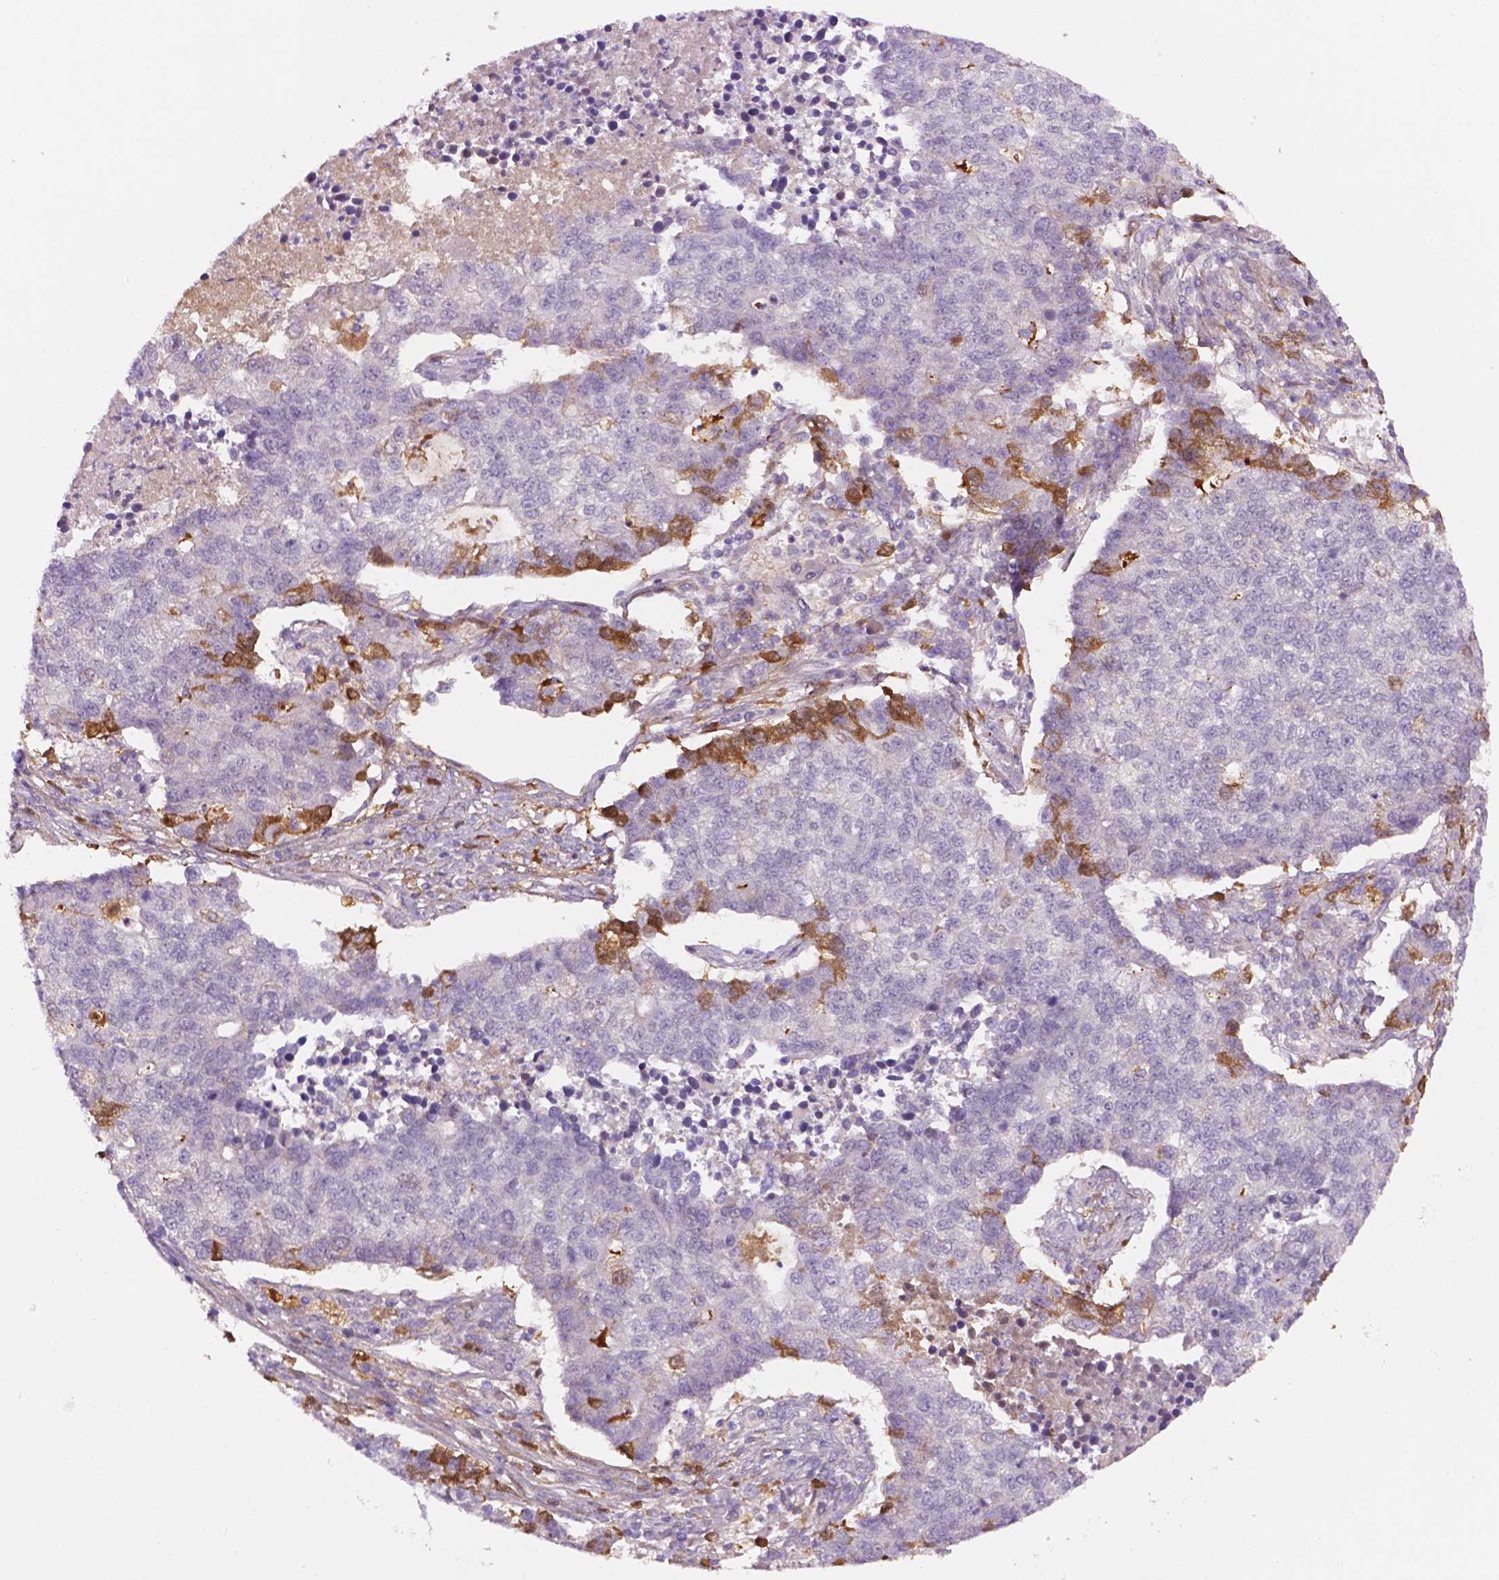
{"staining": {"intensity": "strong", "quantity": "<25%", "location": "cytoplasmic/membranous"}, "tissue": "lung cancer", "cell_type": "Tumor cells", "image_type": "cancer", "snomed": [{"axis": "morphology", "description": "Adenocarcinoma, NOS"}, {"axis": "topography", "description": "Lung"}], "caption": "Strong cytoplasmic/membranous expression is seen in about <25% of tumor cells in lung cancer.", "gene": "FBLN1", "patient": {"sex": "male", "age": 57}}